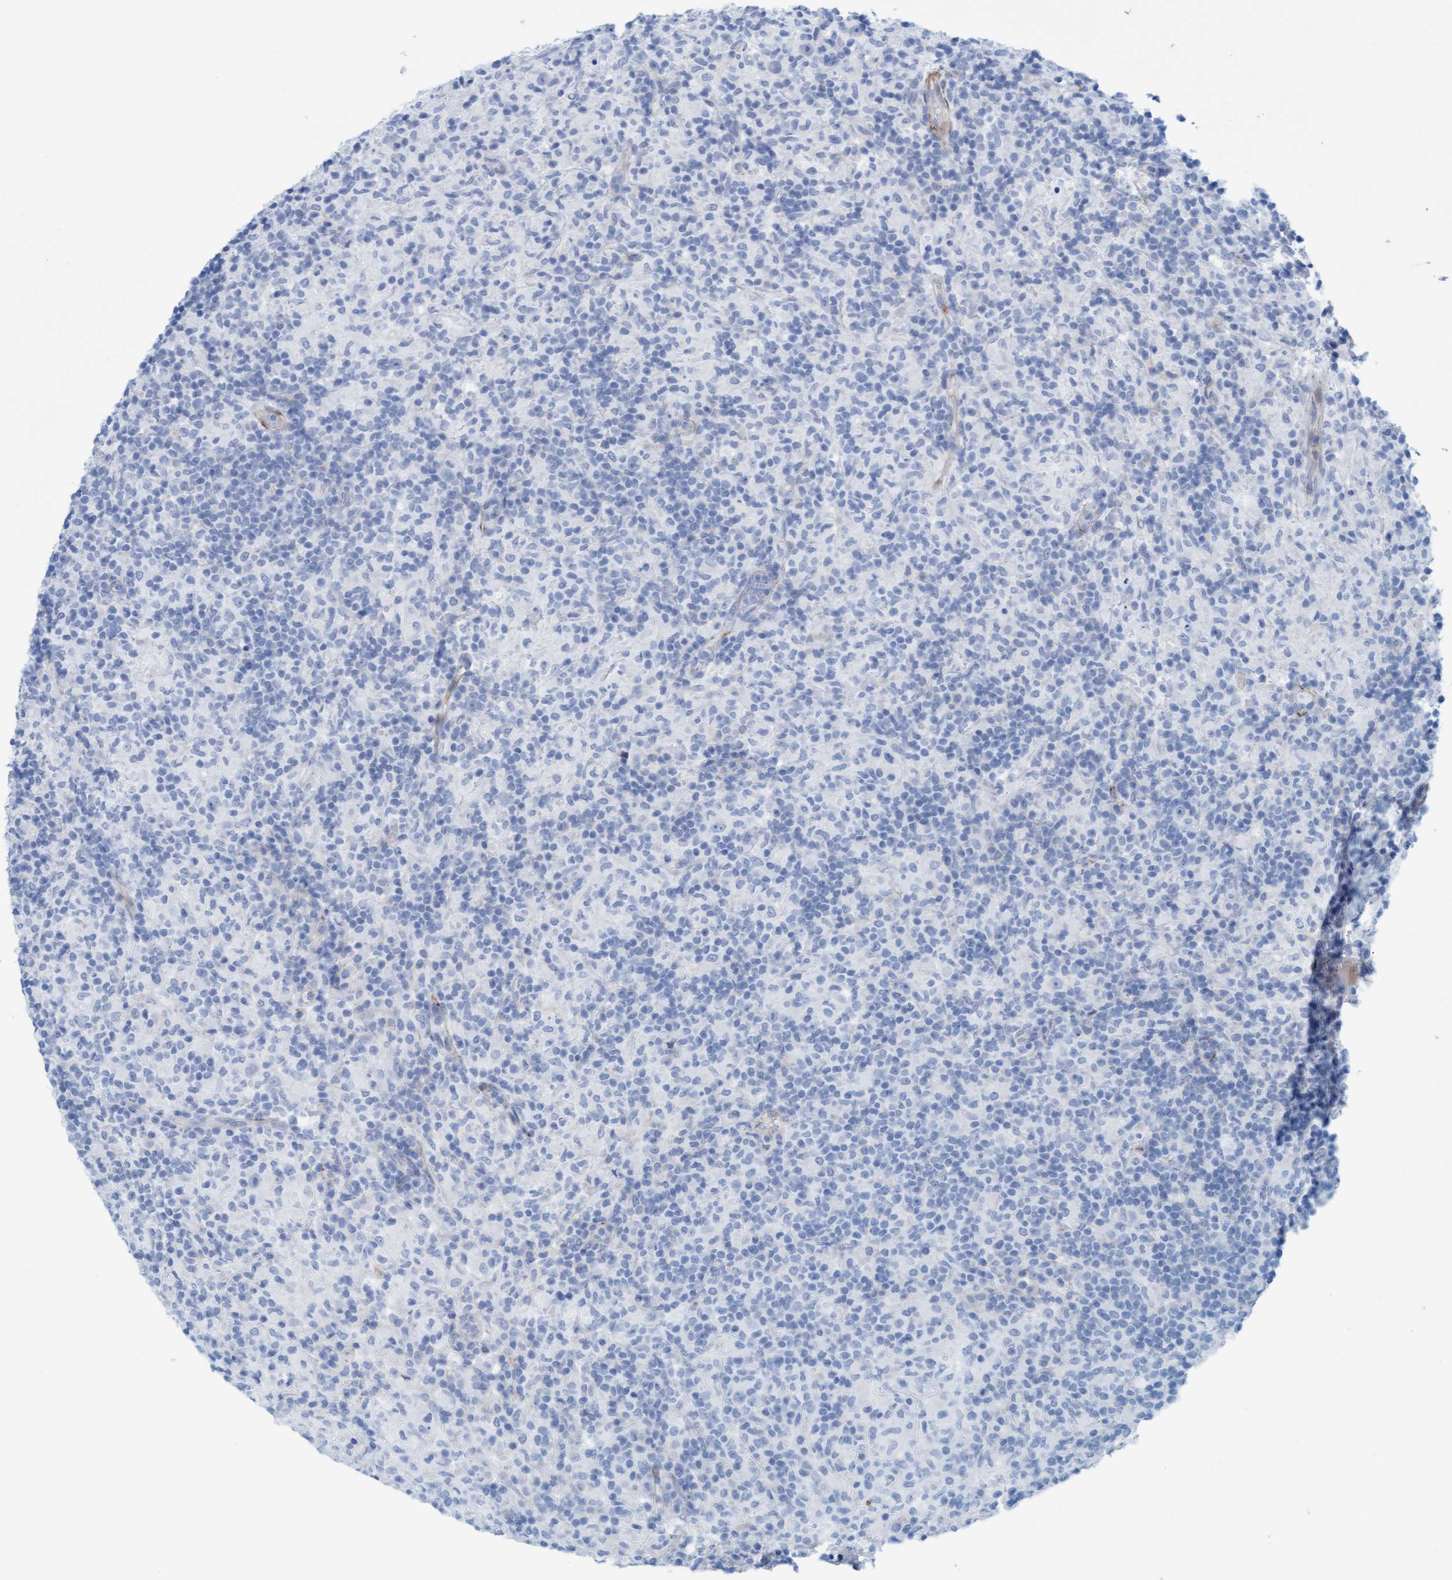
{"staining": {"intensity": "negative", "quantity": "none", "location": "none"}, "tissue": "lymphoma", "cell_type": "Tumor cells", "image_type": "cancer", "snomed": [{"axis": "morphology", "description": "Hodgkin's disease, NOS"}, {"axis": "topography", "description": "Lymph node"}], "caption": "Immunohistochemistry (IHC) of human Hodgkin's disease shows no staining in tumor cells.", "gene": "MTFR1", "patient": {"sex": "male", "age": 70}}